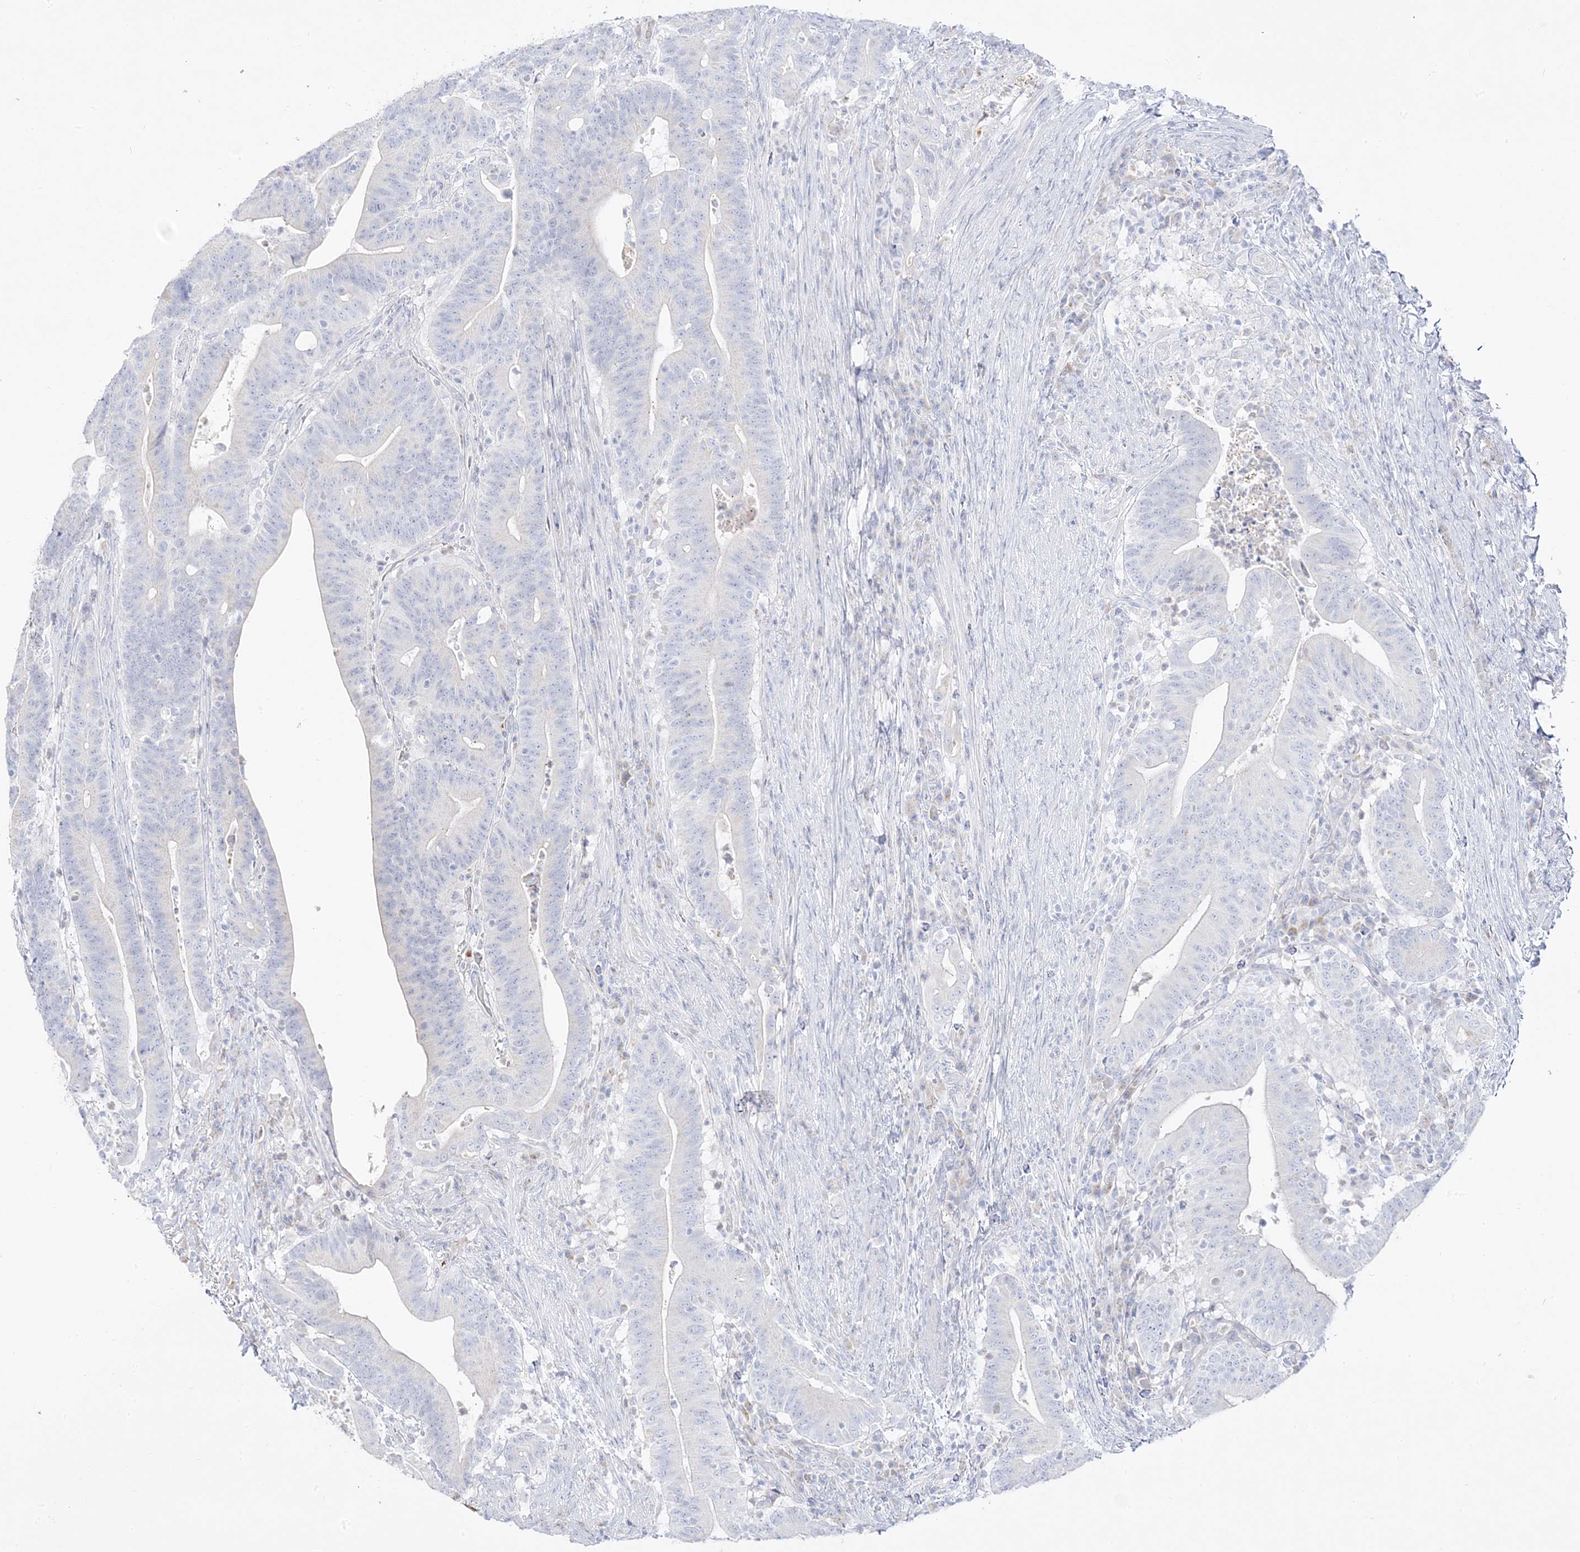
{"staining": {"intensity": "negative", "quantity": "none", "location": "none"}, "tissue": "colorectal cancer", "cell_type": "Tumor cells", "image_type": "cancer", "snomed": [{"axis": "morphology", "description": "Adenocarcinoma, NOS"}, {"axis": "topography", "description": "Colon"}], "caption": "Micrograph shows no significant protein staining in tumor cells of adenocarcinoma (colorectal).", "gene": "TRANK1", "patient": {"sex": "female", "age": 66}}